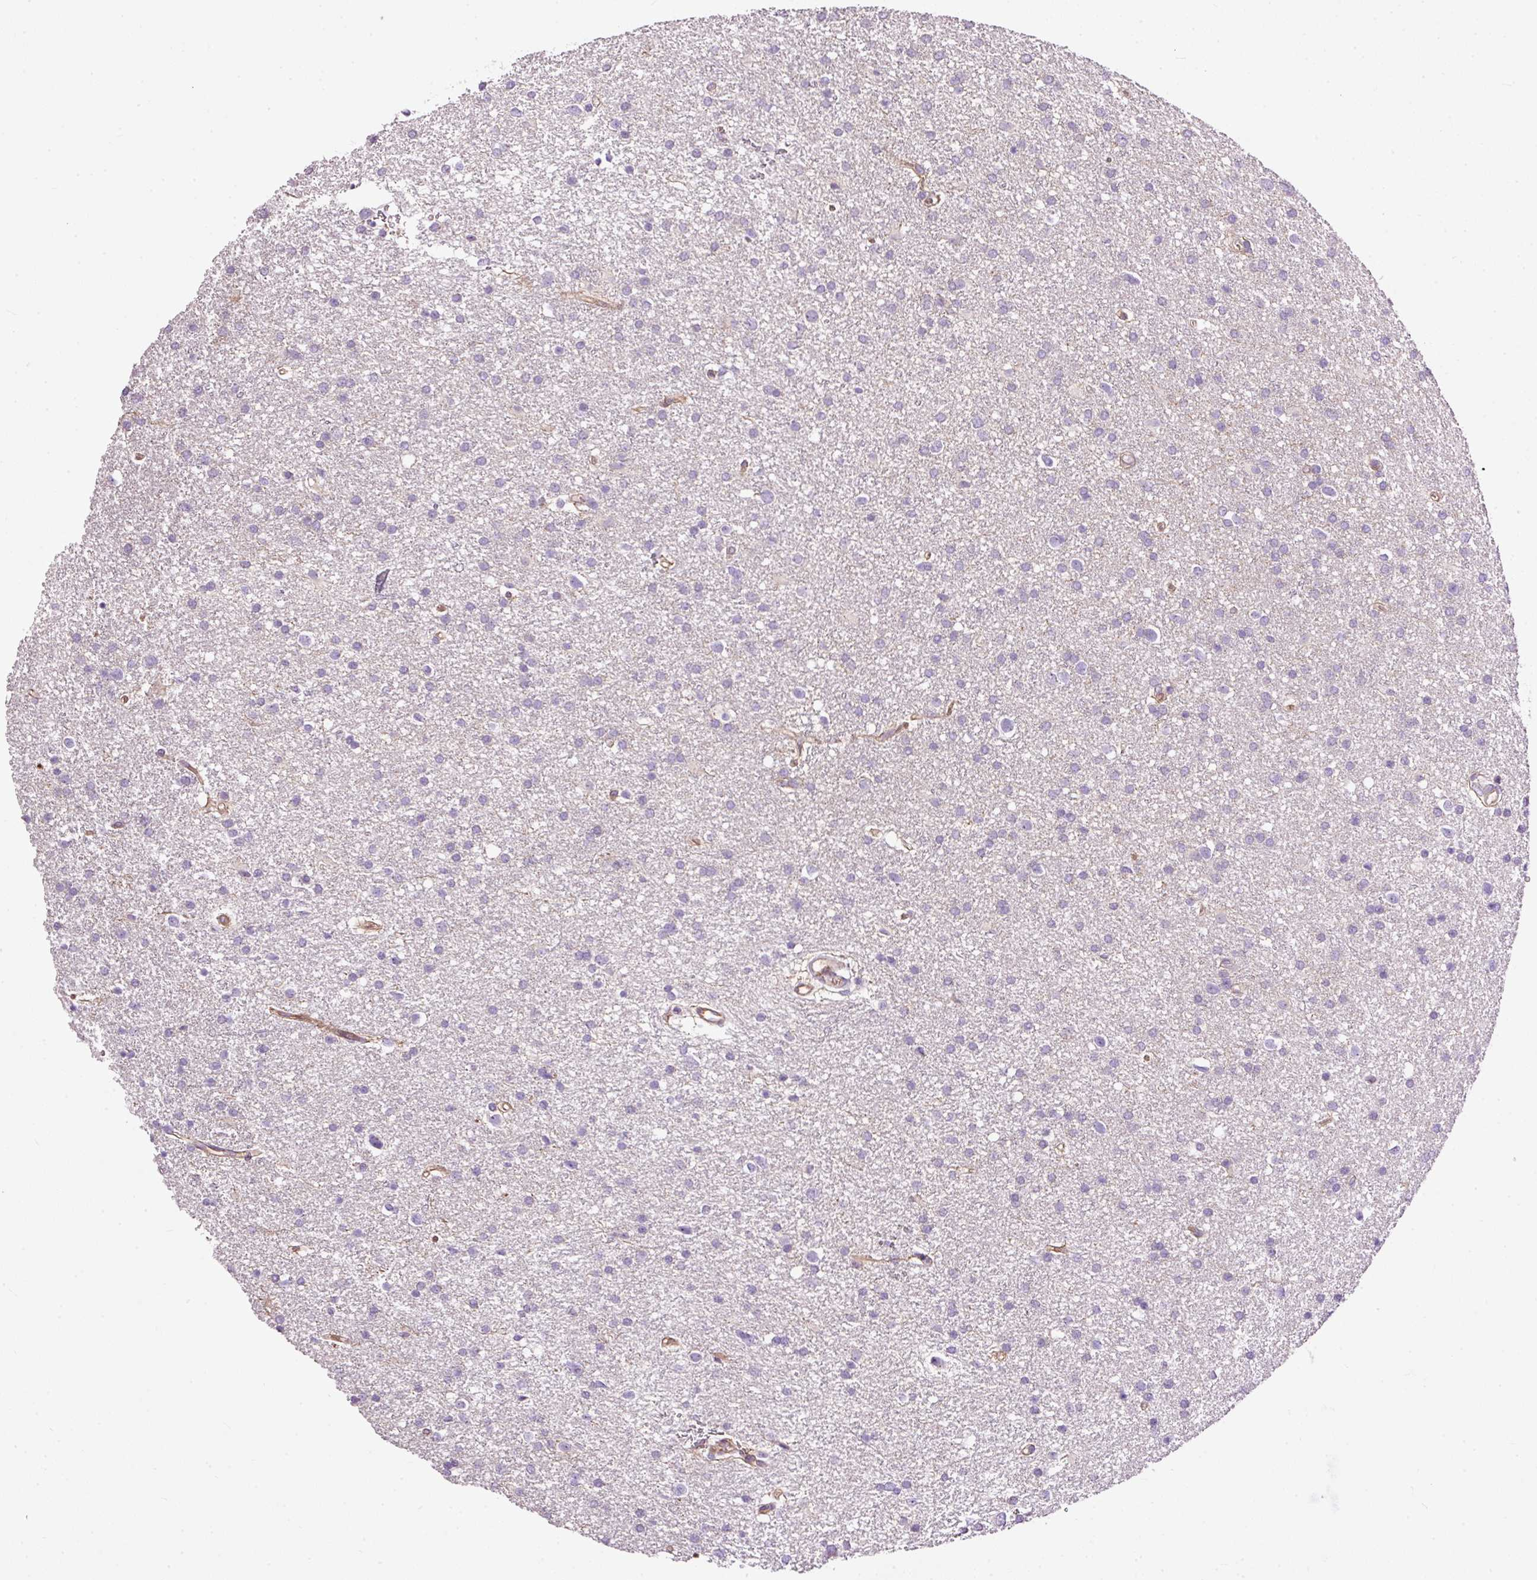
{"staining": {"intensity": "negative", "quantity": "none", "location": "none"}, "tissue": "glioma", "cell_type": "Tumor cells", "image_type": "cancer", "snomed": [{"axis": "morphology", "description": "Glioma, malignant, Low grade"}, {"axis": "topography", "description": "Brain"}], "caption": "The IHC micrograph has no significant positivity in tumor cells of low-grade glioma (malignant) tissue.", "gene": "USHBP1", "patient": {"sex": "female", "age": 32}}